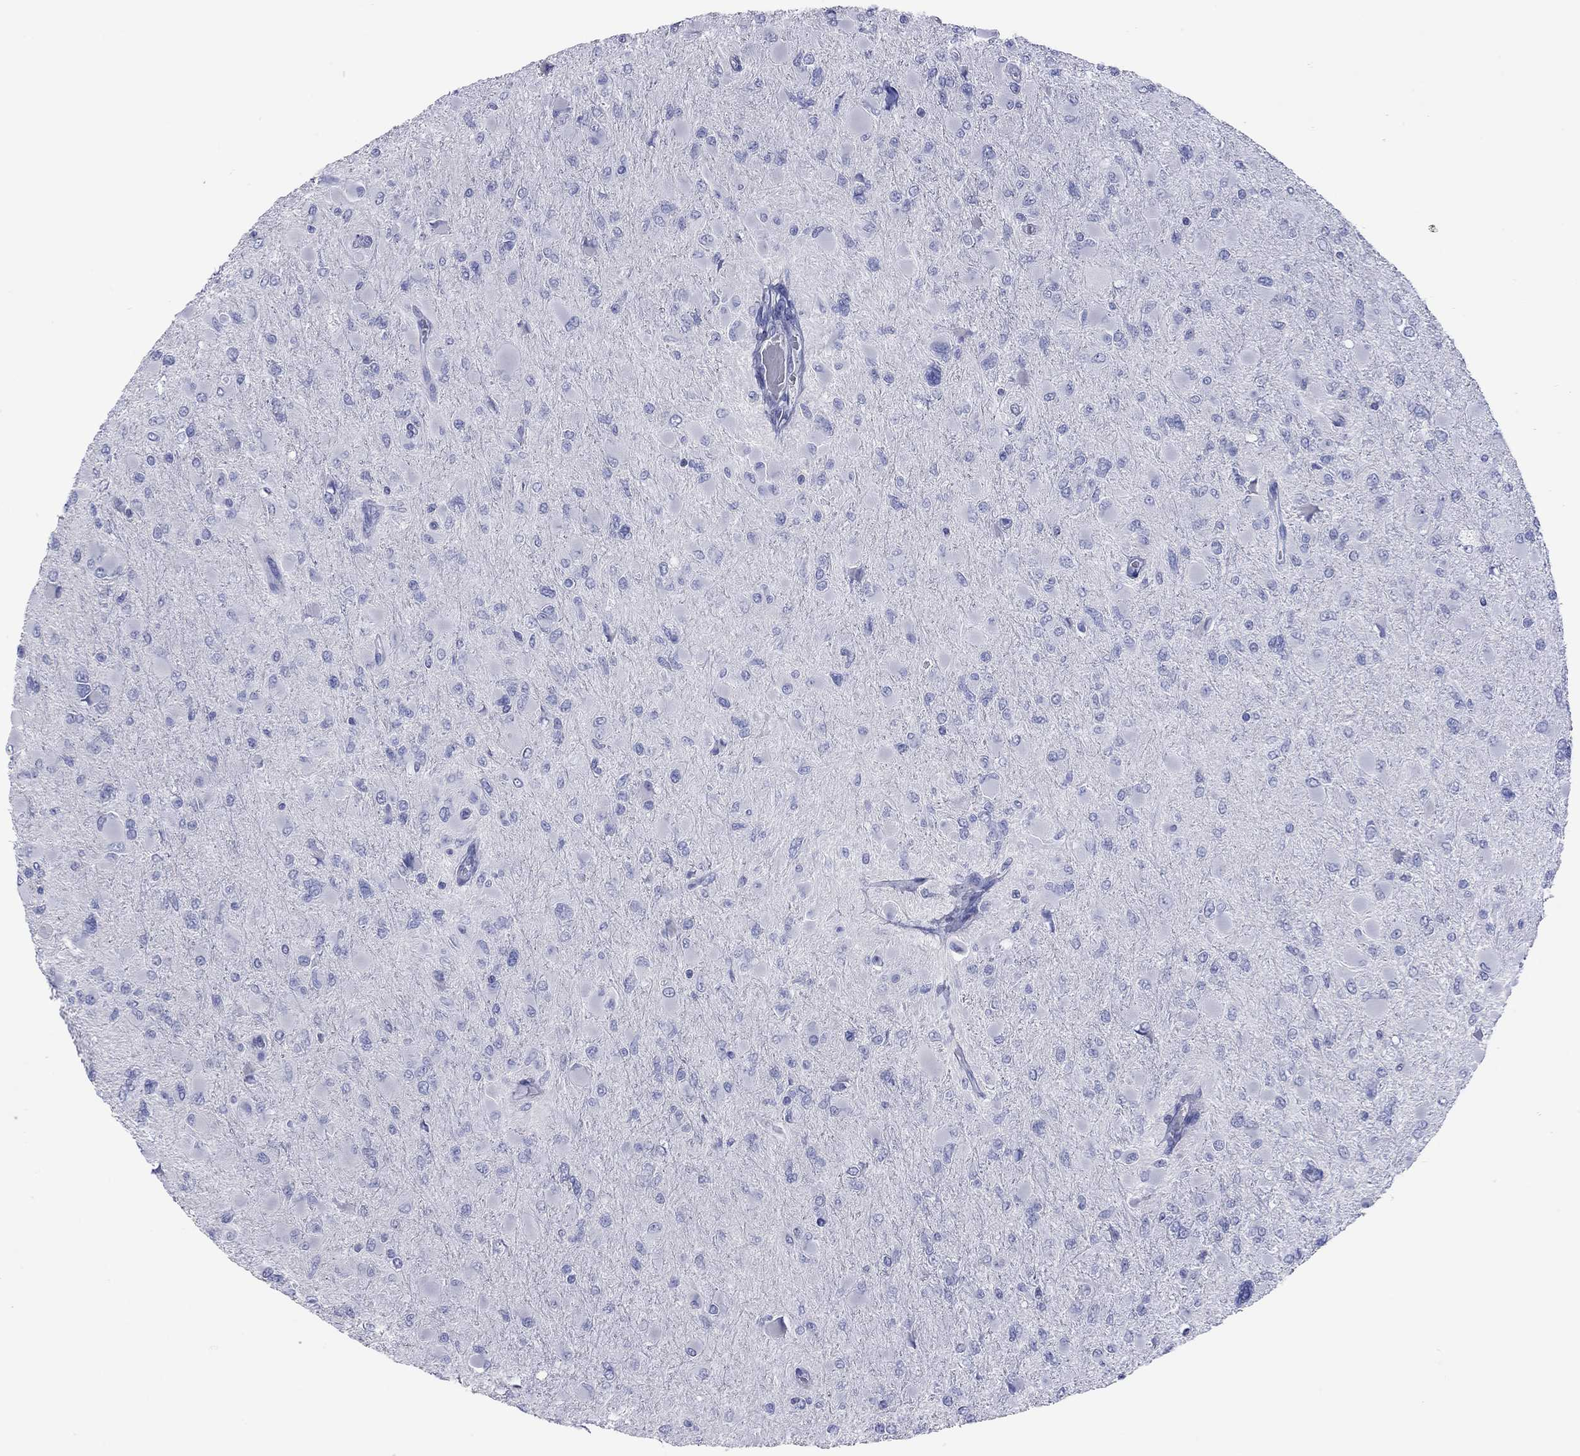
{"staining": {"intensity": "negative", "quantity": "none", "location": "none"}, "tissue": "glioma", "cell_type": "Tumor cells", "image_type": "cancer", "snomed": [{"axis": "morphology", "description": "Glioma, malignant, High grade"}, {"axis": "topography", "description": "Cerebral cortex"}], "caption": "Micrograph shows no significant protein positivity in tumor cells of glioma. (Immunohistochemistry, brightfield microscopy, high magnification).", "gene": "ACTL7B", "patient": {"sex": "female", "age": 36}}